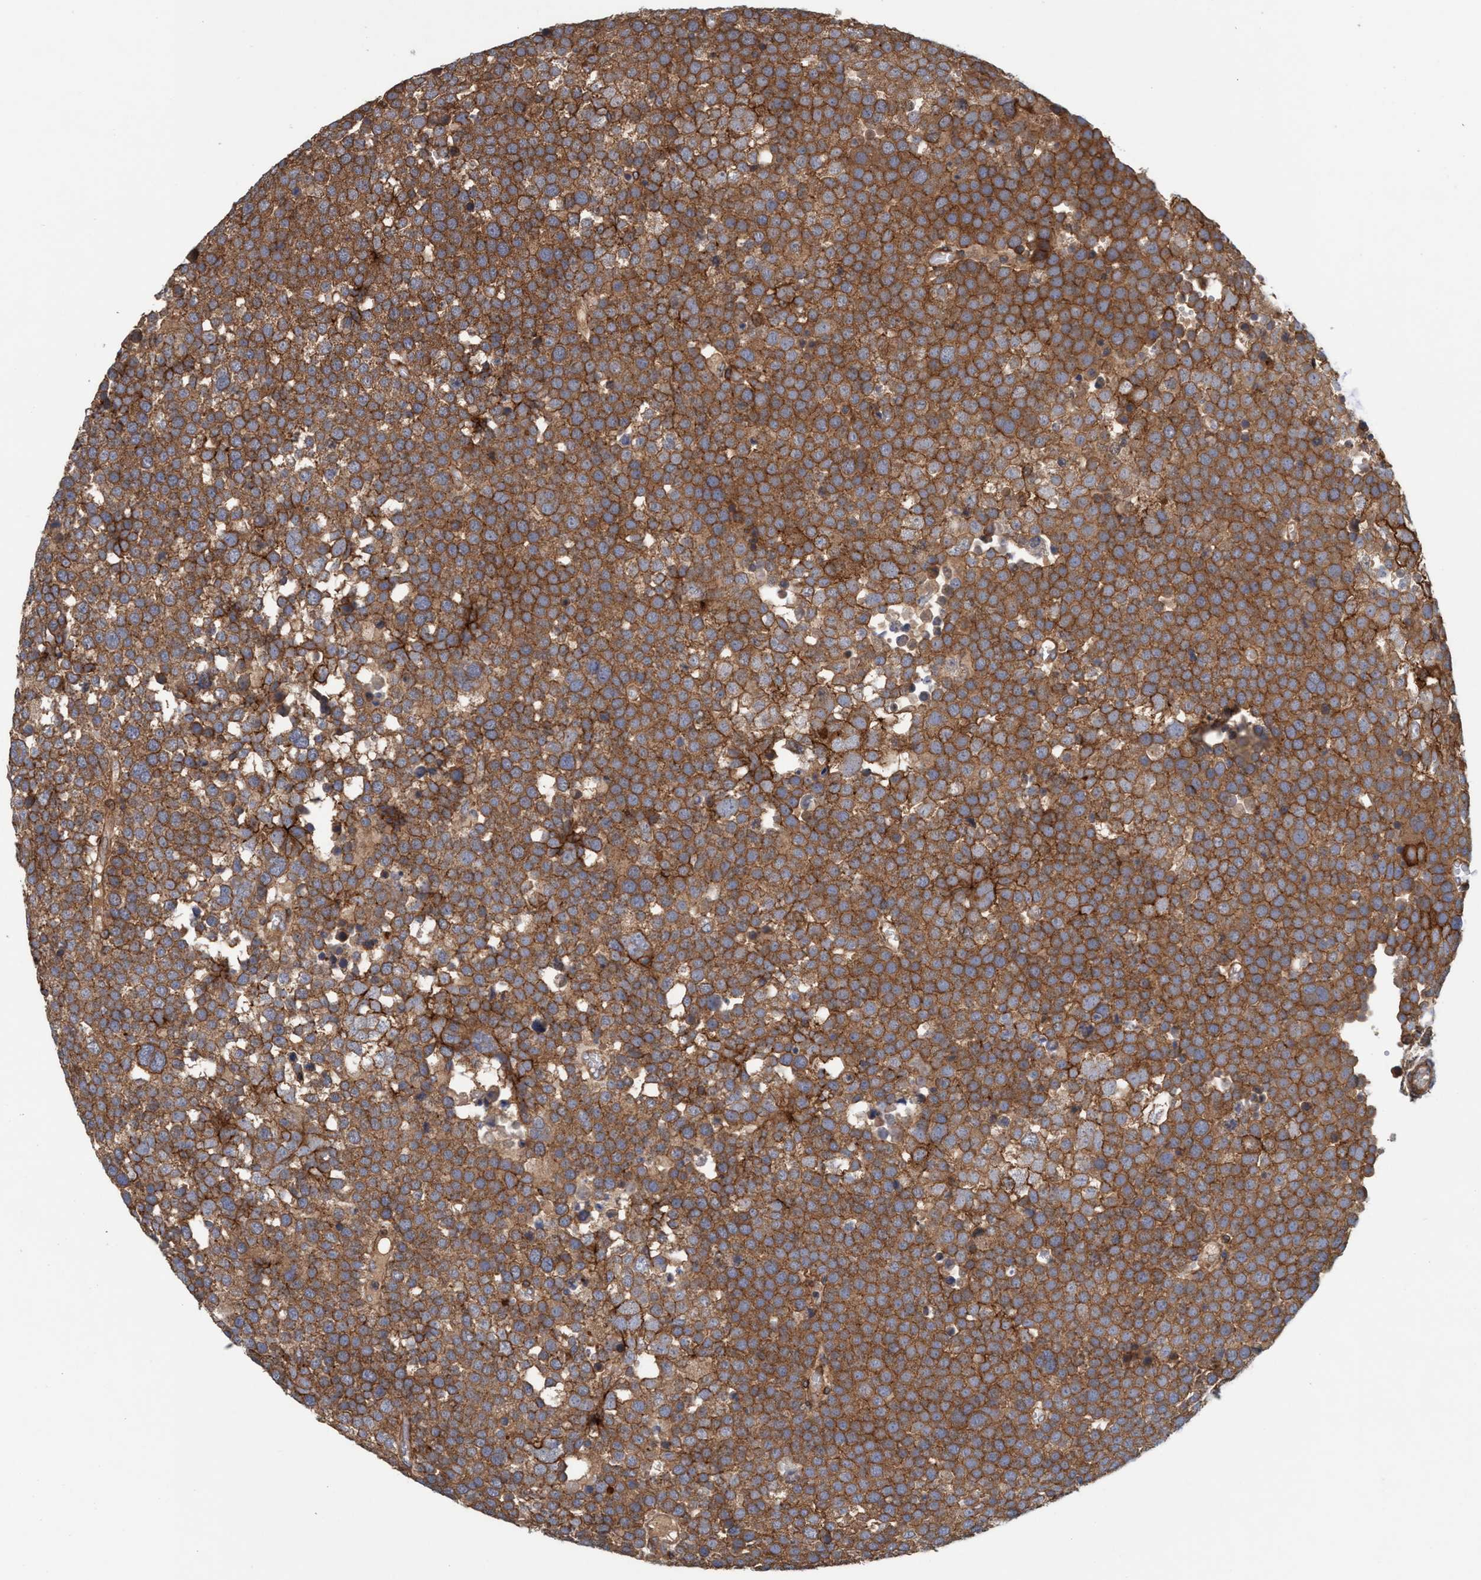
{"staining": {"intensity": "strong", "quantity": ">75%", "location": "cytoplasmic/membranous"}, "tissue": "testis cancer", "cell_type": "Tumor cells", "image_type": "cancer", "snomed": [{"axis": "morphology", "description": "Seminoma, NOS"}, {"axis": "topography", "description": "Testis"}], "caption": "Brown immunohistochemical staining in human testis seminoma shows strong cytoplasmic/membranous expression in about >75% of tumor cells.", "gene": "SPECC1", "patient": {"sex": "male", "age": 71}}